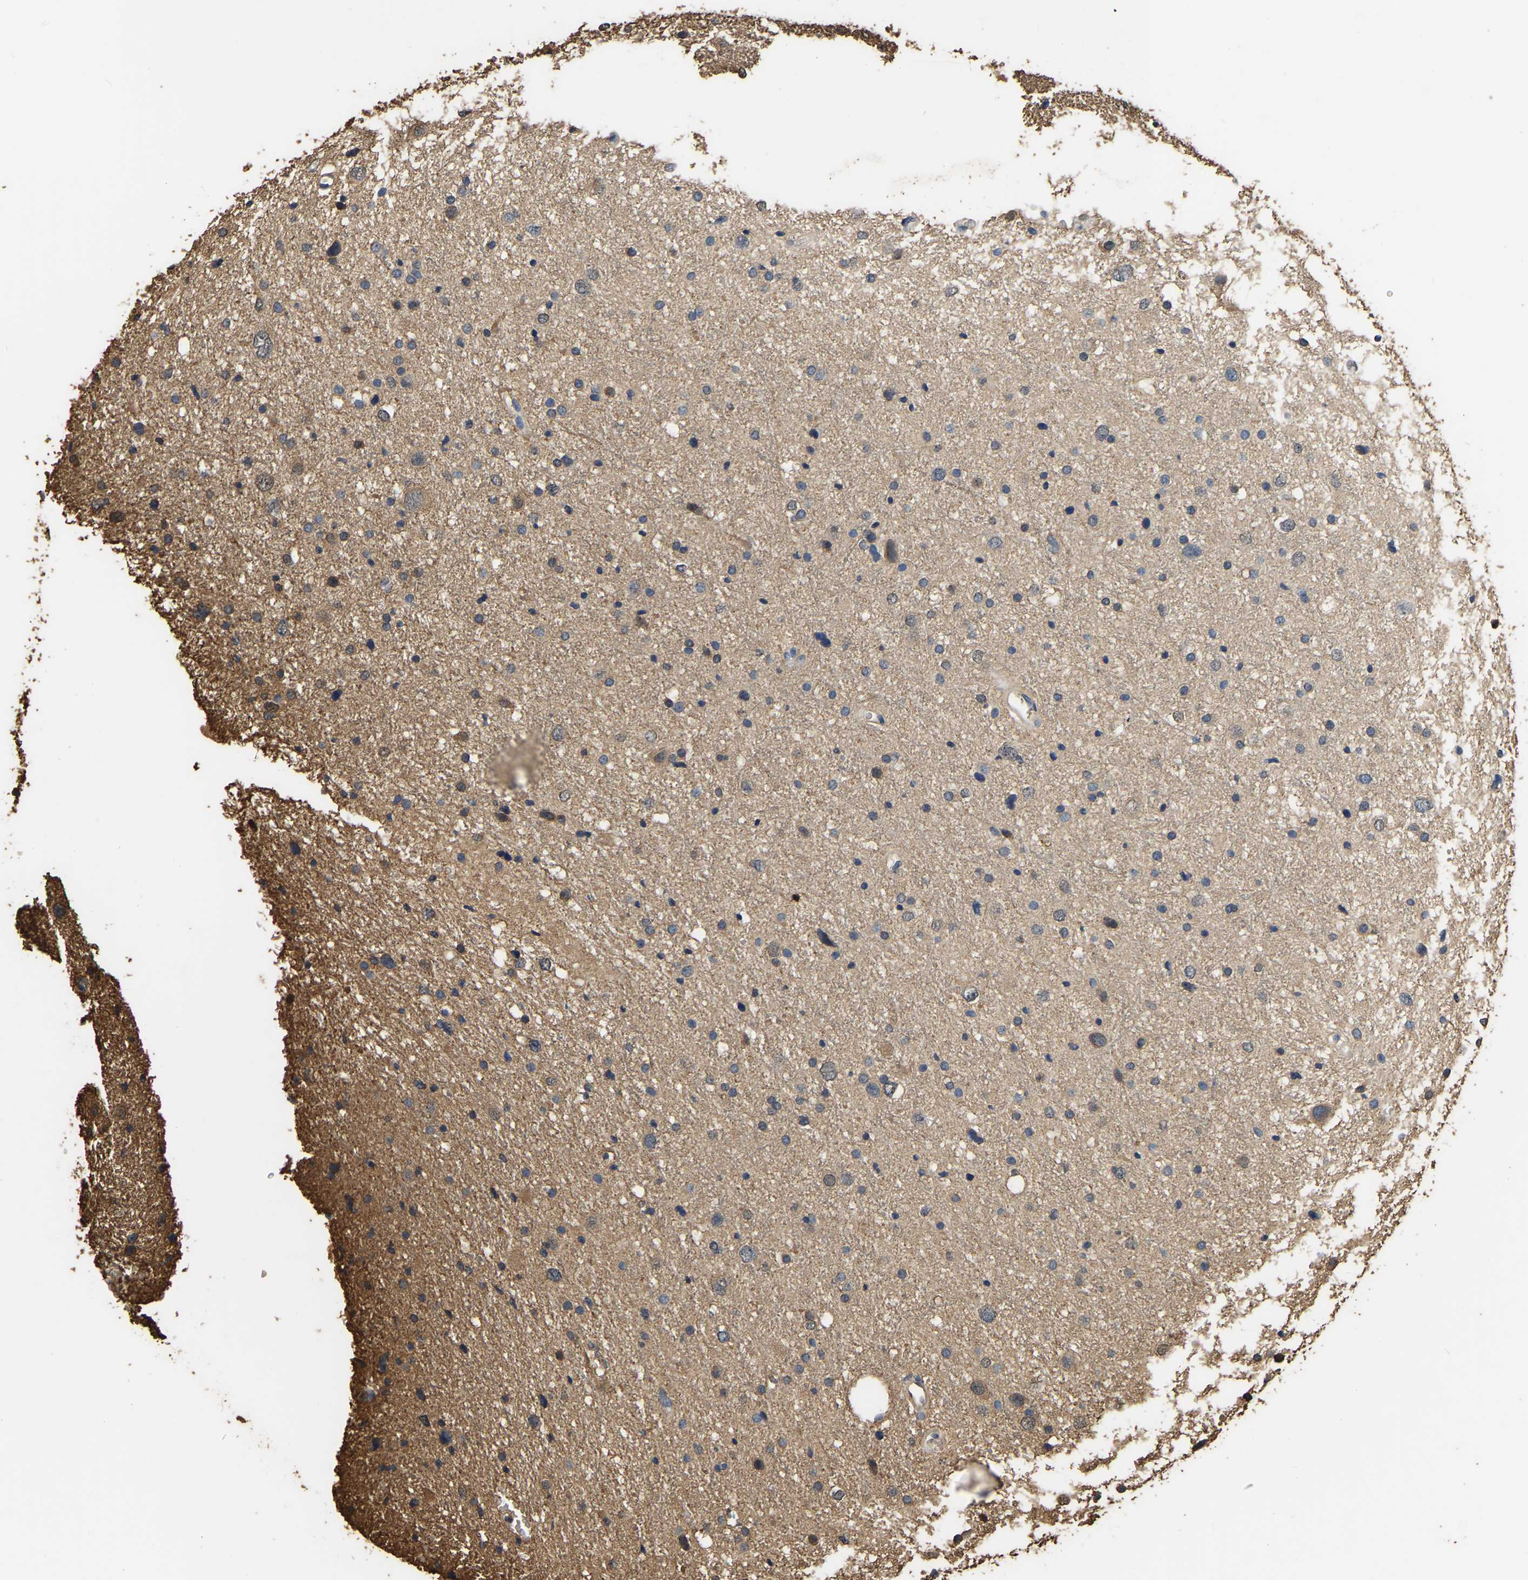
{"staining": {"intensity": "weak", "quantity": ">75%", "location": "cytoplasmic/membranous"}, "tissue": "glioma", "cell_type": "Tumor cells", "image_type": "cancer", "snomed": [{"axis": "morphology", "description": "Glioma, malignant, Low grade"}, {"axis": "topography", "description": "Brain"}], "caption": "The histopathology image displays staining of malignant glioma (low-grade), revealing weak cytoplasmic/membranous protein expression (brown color) within tumor cells.", "gene": "LDHB", "patient": {"sex": "female", "age": 37}}